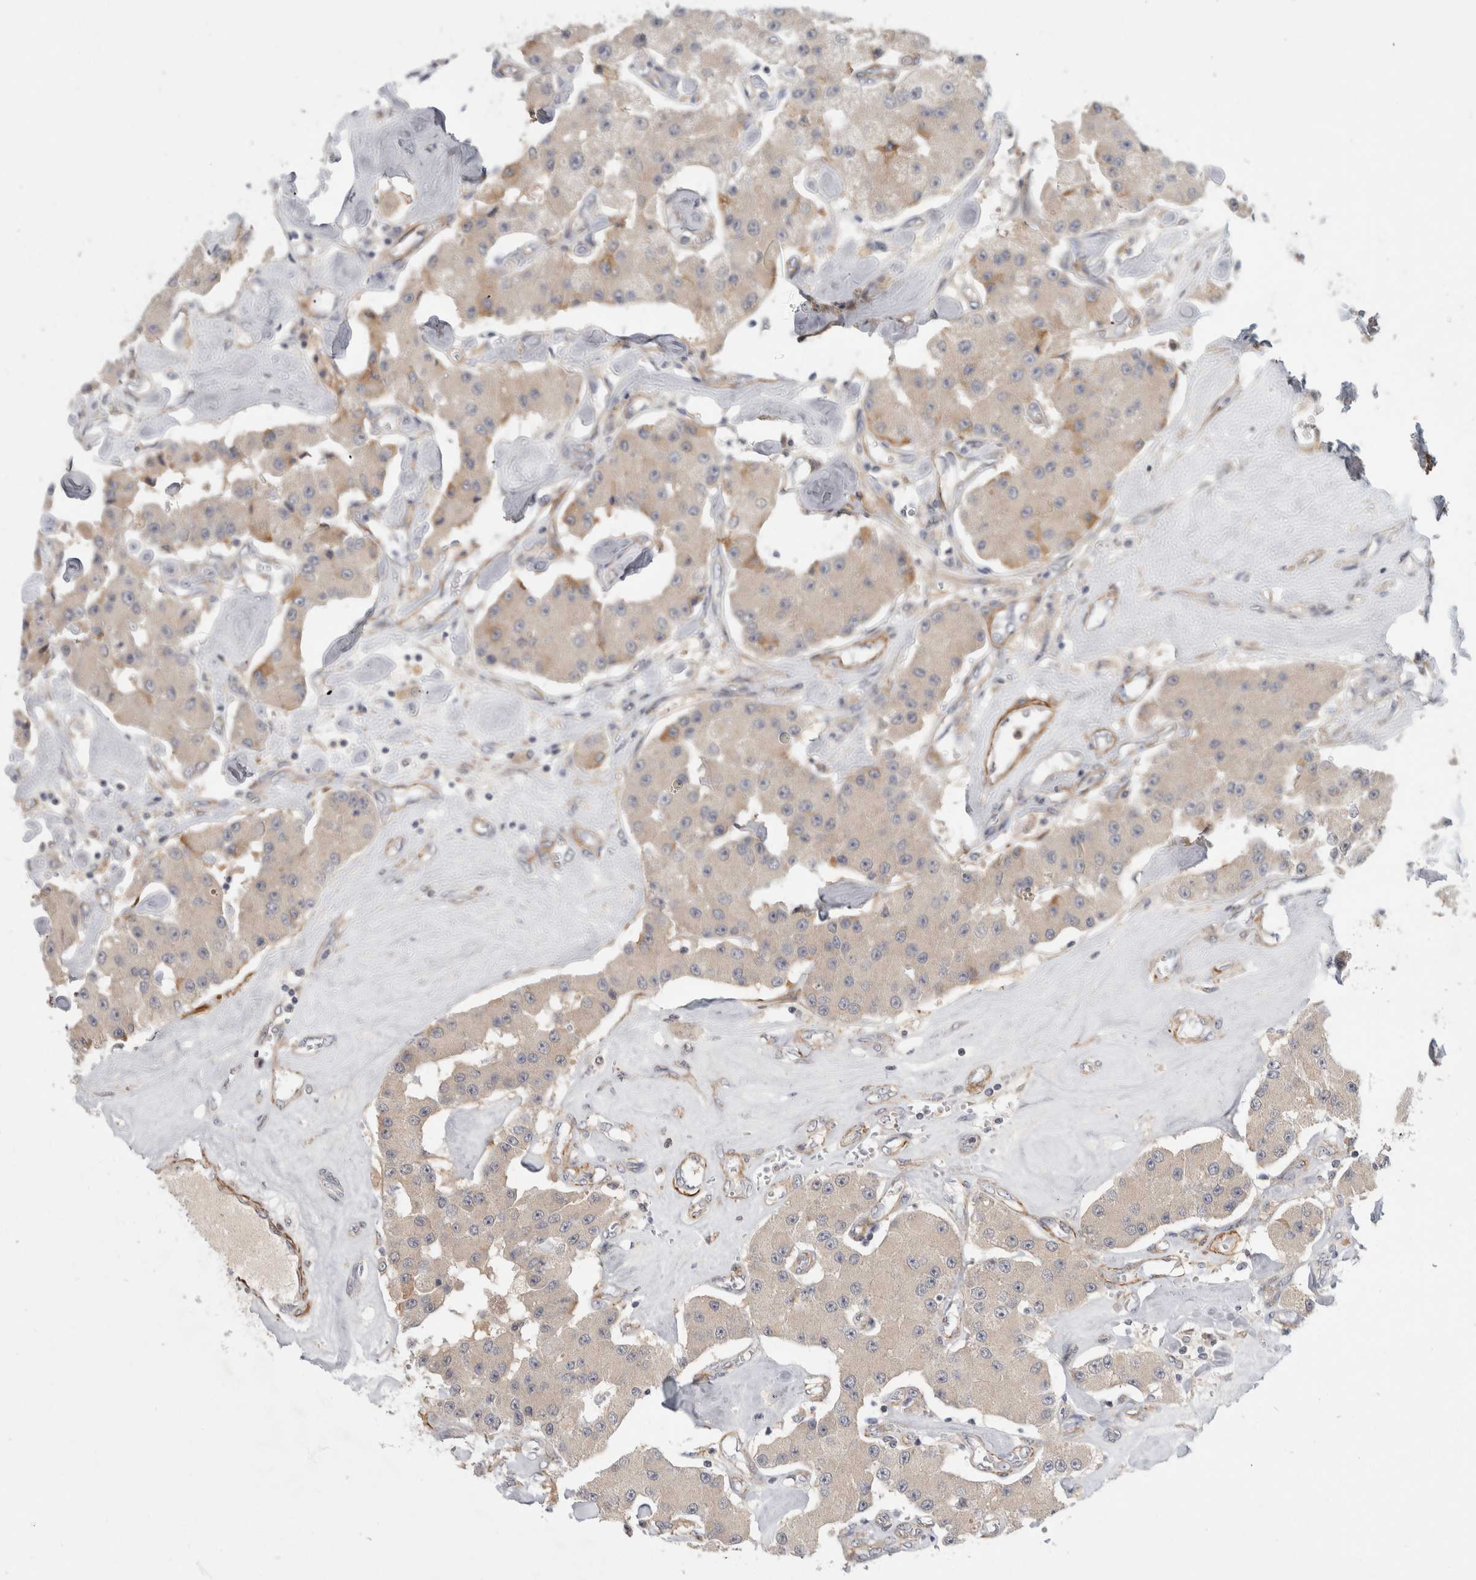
{"staining": {"intensity": "weak", "quantity": "<25%", "location": "cytoplasmic/membranous"}, "tissue": "carcinoid", "cell_type": "Tumor cells", "image_type": "cancer", "snomed": [{"axis": "morphology", "description": "Carcinoid, malignant, NOS"}, {"axis": "topography", "description": "Pancreas"}], "caption": "The immunohistochemistry (IHC) image has no significant staining in tumor cells of carcinoid tissue.", "gene": "PGM1", "patient": {"sex": "male", "age": 41}}